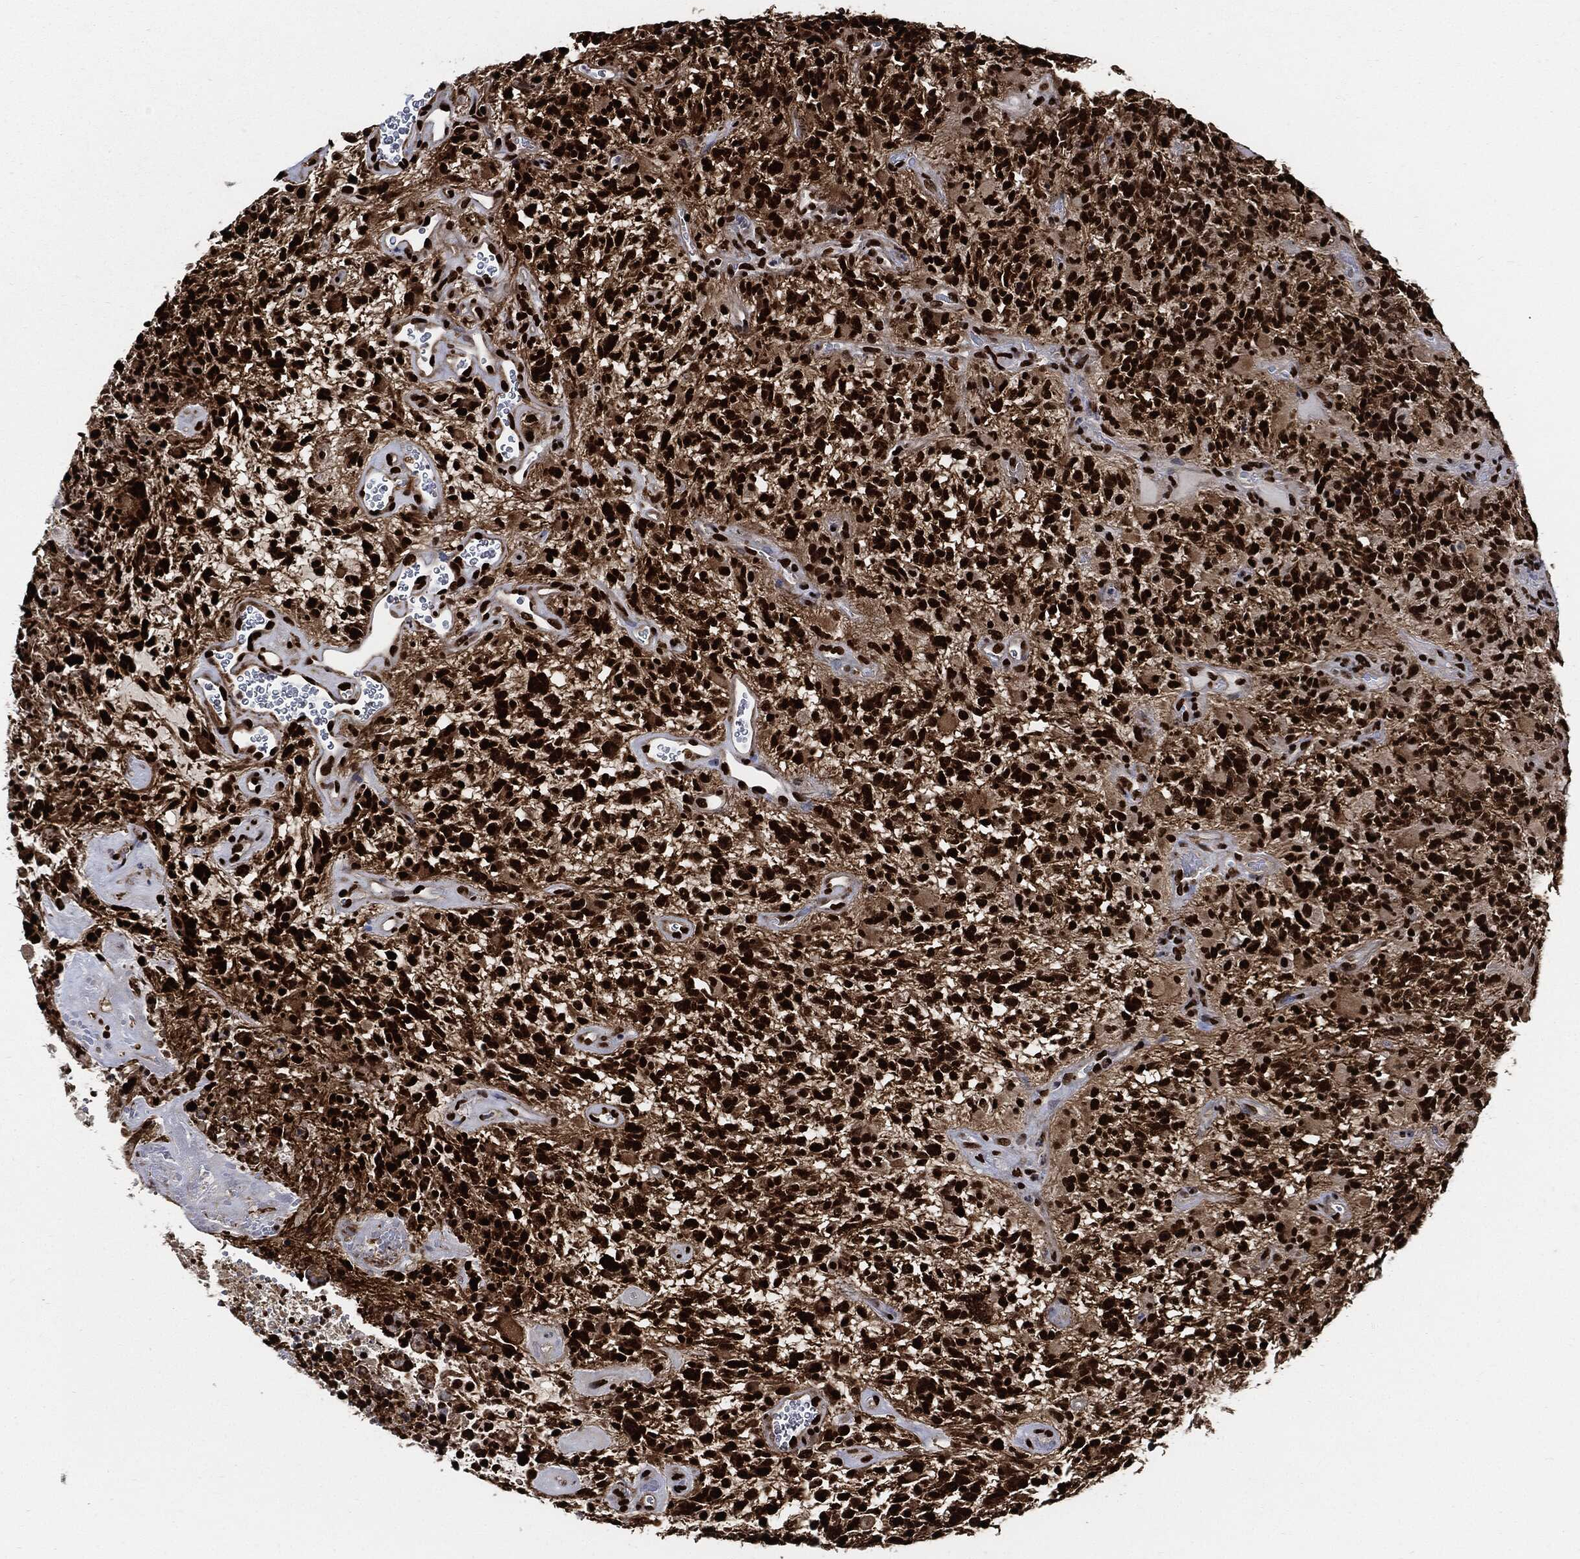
{"staining": {"intensity": "strong", "quantity": ">75%", "location": "nuclear"}, "tissue": "glioma", "cell_type": "Tumor cells", "image_type": "cancer", "snomed": [{"axis": "morphology", "description": "Glioma, malignant, High grade"}, {"axis": "topography", "description": "Brain"}], "caption": "Immunohistochemical staining of glioma displays high levels of strong nuclear expression in about >75% of tumor cells.", "gene": "RECQL", "patient": {"sex": "female", "age": 71}}